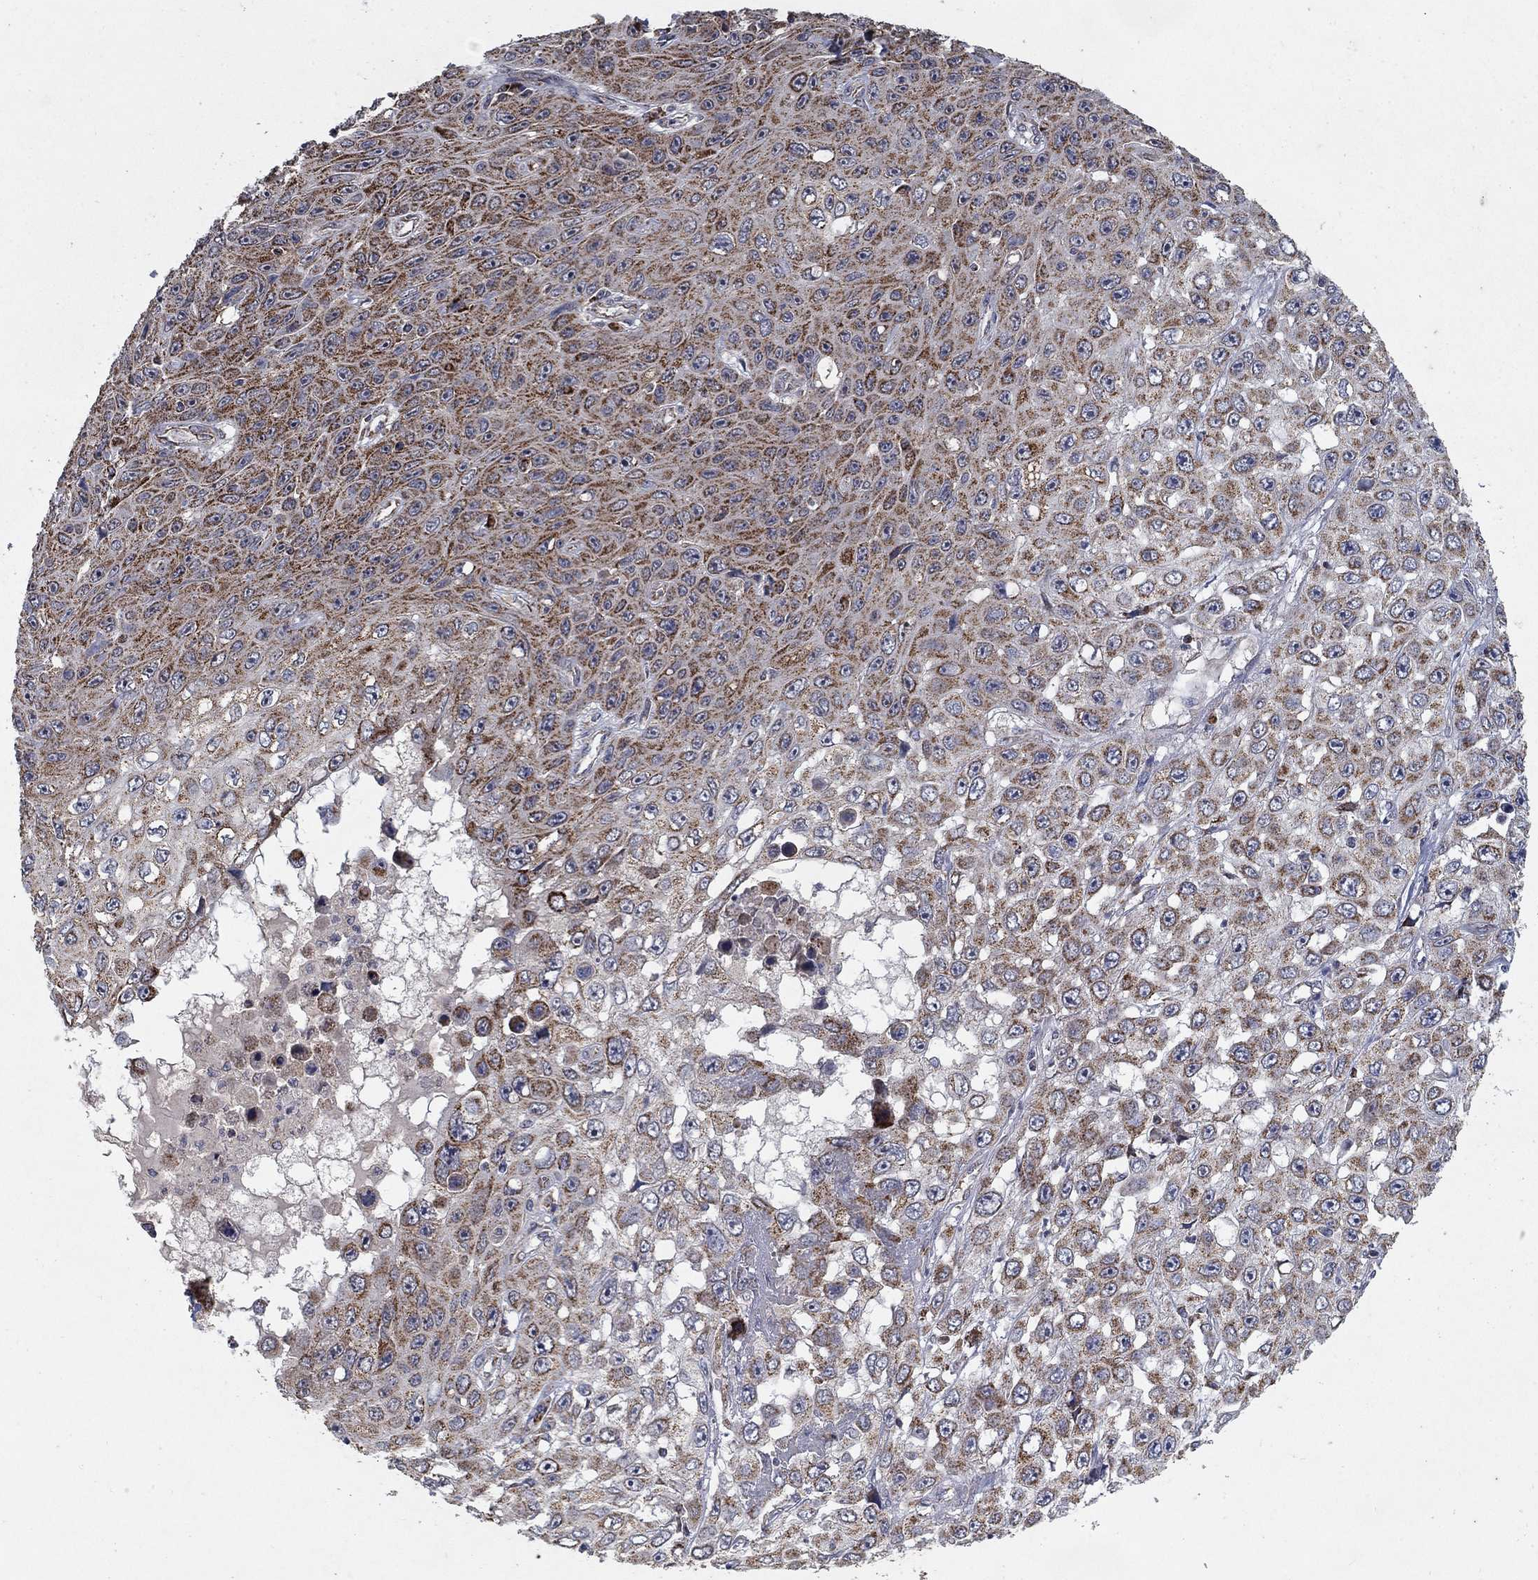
{"staining": {"intensity": "strong", "quantity": "25%-75%", "location": "cytoplasmic/membranous"}, "tissue": "skin cancer", "cell_type": "Tumor cells", "image_type": "cancer", "snomed": [{"axis": "morphology", "description": "Squamous cell carcinoma, NOS"}, {"axis": "topography", "description": "Skin"}], "caption": "Protein staining of skin cancer tissue exhibits strong cytoplasmic/membranous positivity in about 25%-75% of tumor cells. The staining is performed using DAB (3,3'-diaminobenzidine) brown chromogen to label protein expression. The nuclei are counter-stained blue using hematoxylin.", "gene": "GPSM1", "patient": {"sex": "male", "age": 82}}